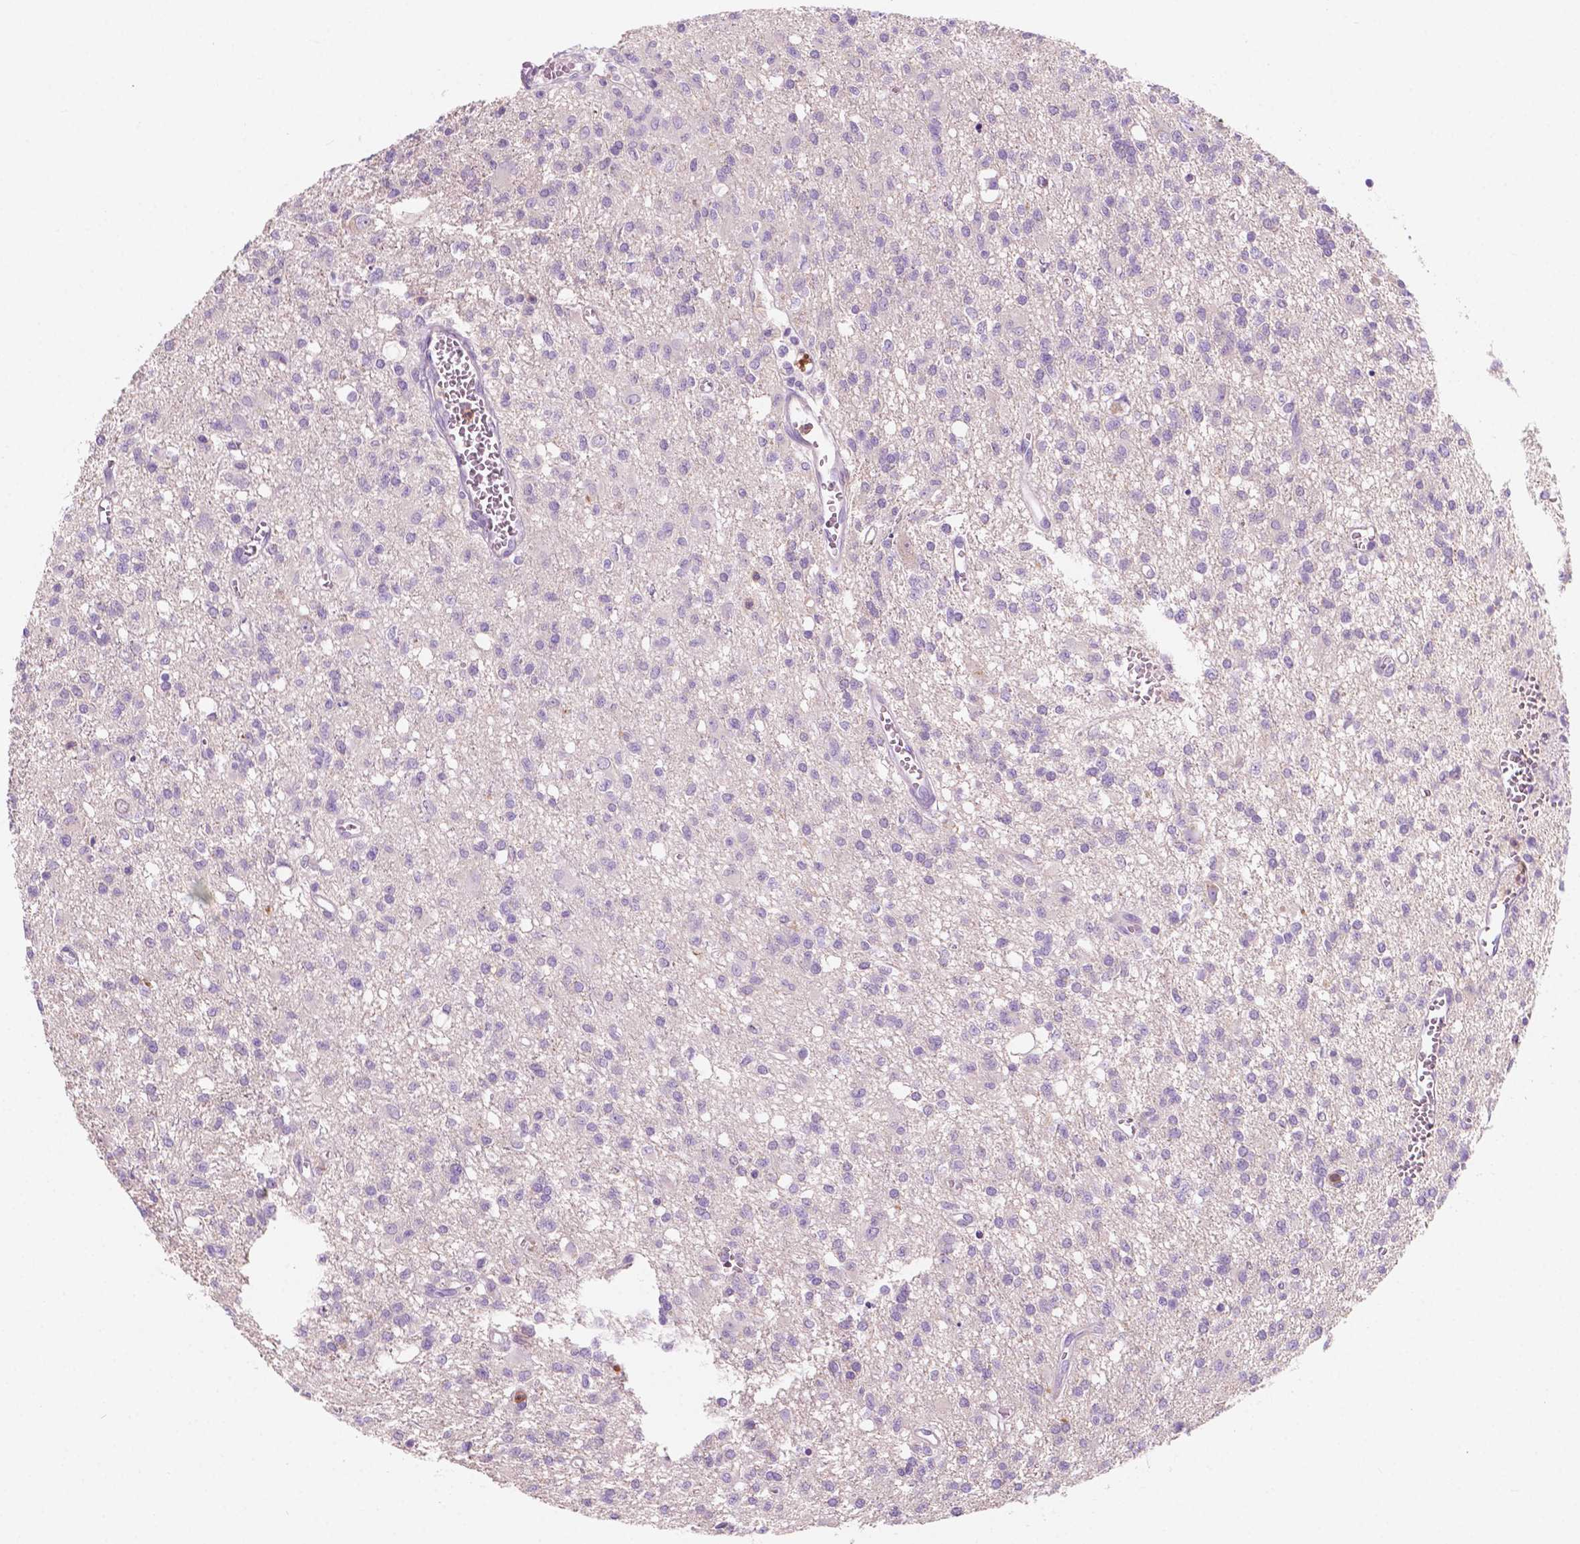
{"staining": {"intensity": "negative", "quantity": "none", "location": "none"}, "tissue": "glioma", "cell_type": "Tumor cells", "image_type": "cancer", "snomed": [{"axis": "morphology", "description": "Glioma, malignant, Low grade"}, {"axis": "topography", "description": "Brain"}], "caption": "Protein analysis of malignant glioma (low-grade) displays no significant staining in tumor cells.", "gene": "SEMA4A", "patient": {"sex": "male", "age": 64}}